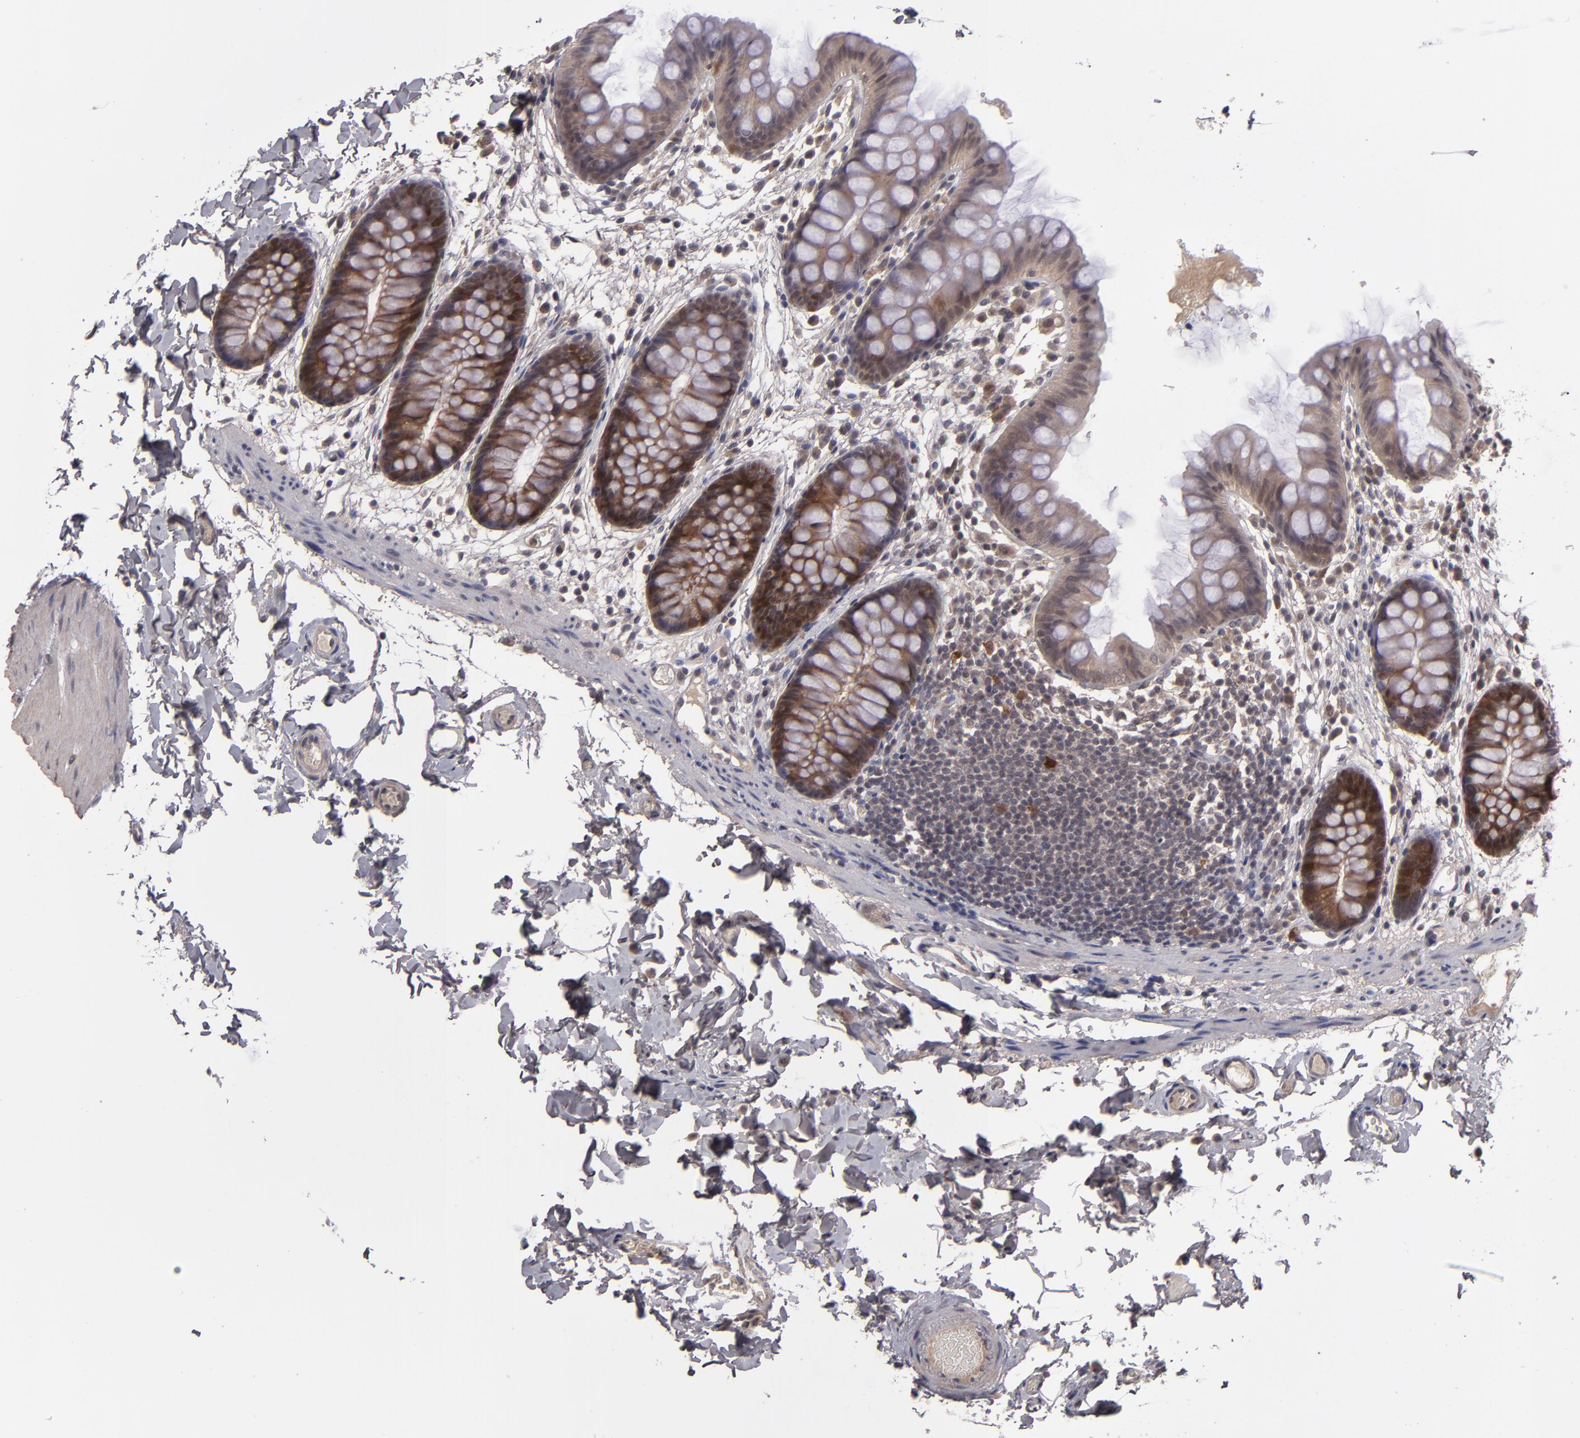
{"staining": {"intensity": "weak", "quantity": "25%-75%", "location": "nuclear"}, "tissue": "colon", "cell_type": "Endothelial cells", "image_type": "normal", "snomed": [{"axis": "morphology", "description": "Normal tissue, NOS"}, {"axis": "topography", "description": "Smooth muscle"}, {"axis": "topography", "description": "Colon"}], "caption": "Endothelial cells reveal low levels of weak nuclear staining in about 25%-75% of cells in unremarkable human colon. Using DAB (3,3'-diaminobenzidine) (brown) and hematoxylin (blue) stains, captured at high magnification using brightfield microscopy.", "gene": "TYMS", "patient": {"sex": "male", "age": 67}}